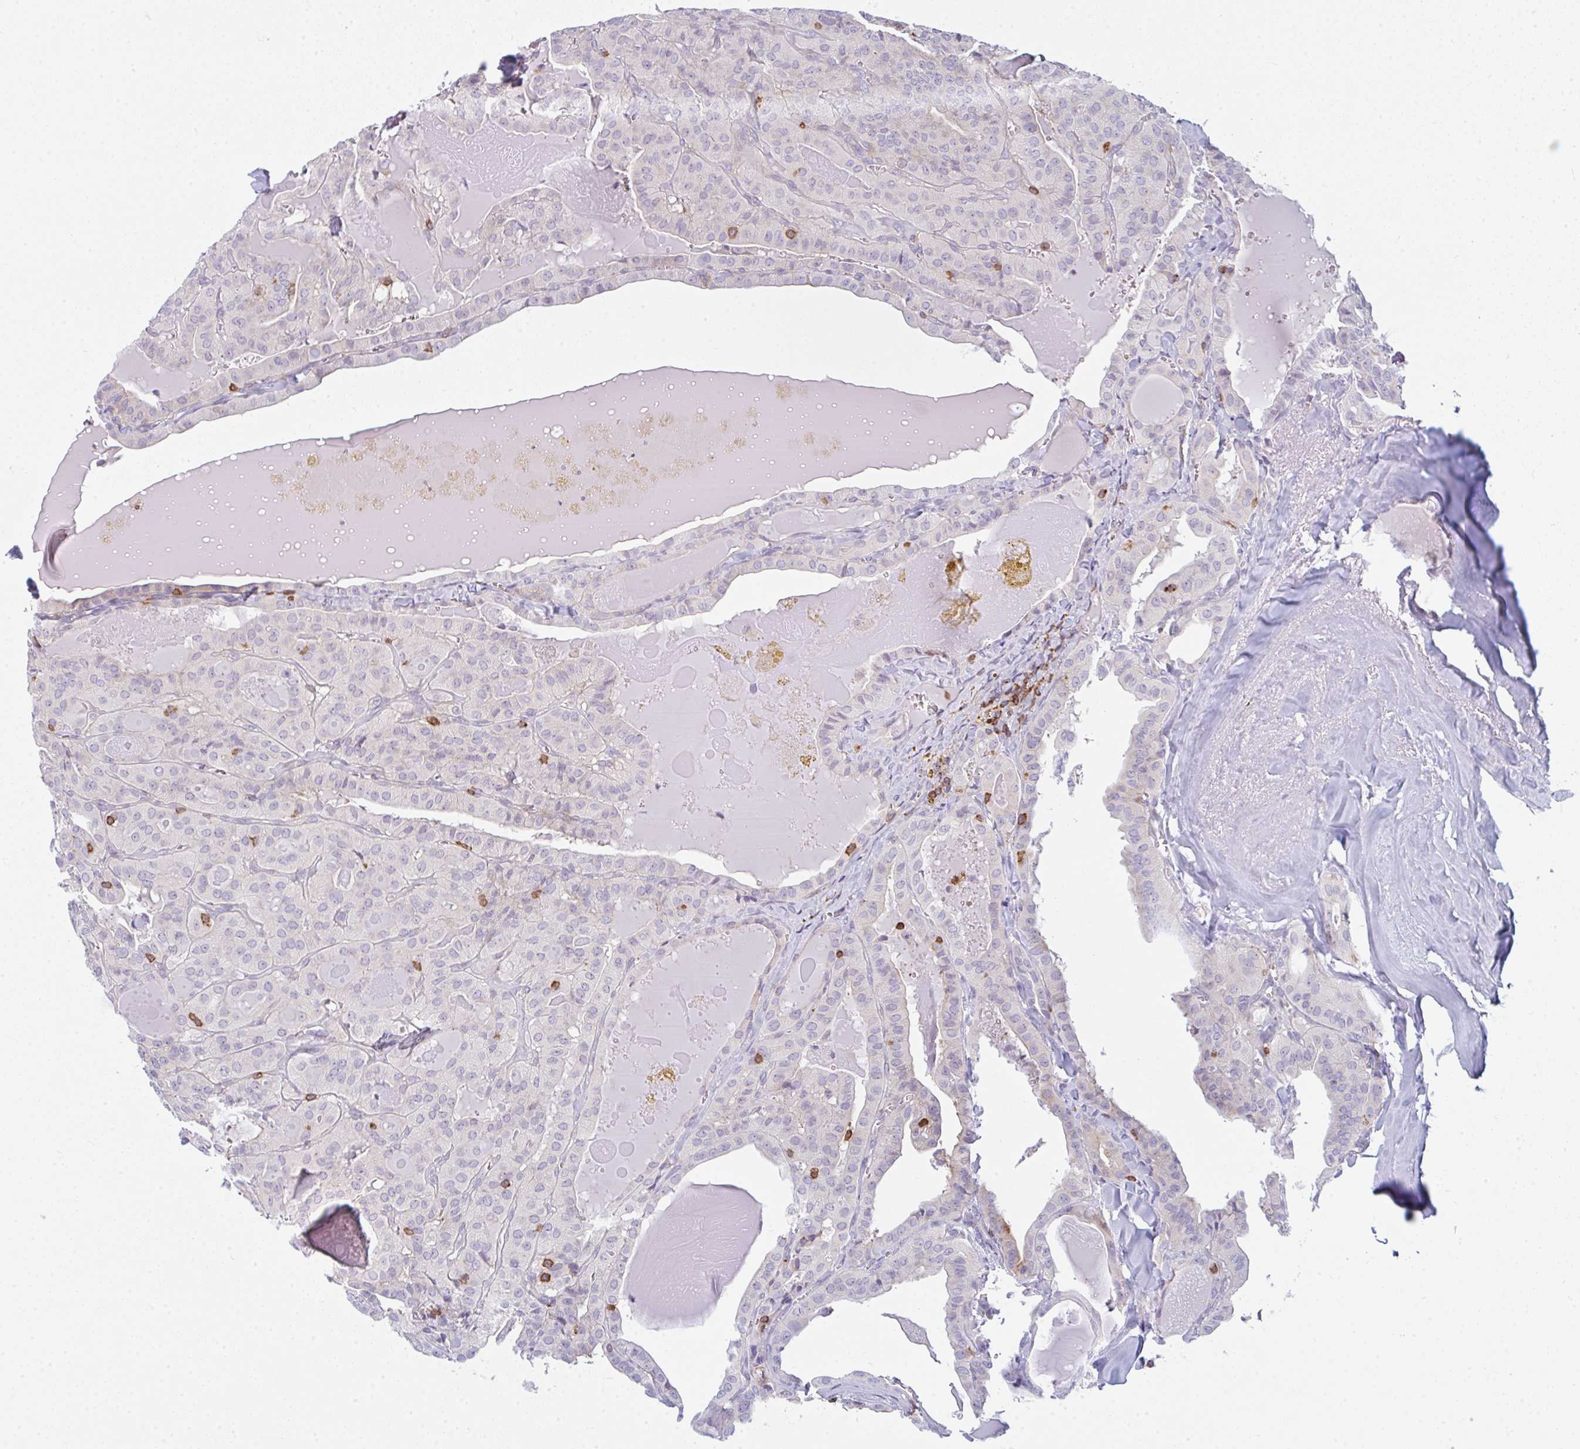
{"staining": {"intensity": "moderate", "quantity": "<25%", "location": "cytoplasmic/membranous"}, "tissue": "thyroid cancer", "cell_type": "Tumor cells", "image_type": "cancer", "snomed": [{"axis": "morphology", "description": "Papillary adenocarcinoma, NOS"}, {"axis": "topography", "description": "Thyroid gland"}], "caption": "A photomicrograph showing moderate cytoplasmic/membranous expression in about <25% of tumor cells in thyroid papillary adenocarcinoma, as visualized by brown immunohistochemical staining.", "gene": "CD80", "patient": {"sex": "male", "age": 52}}